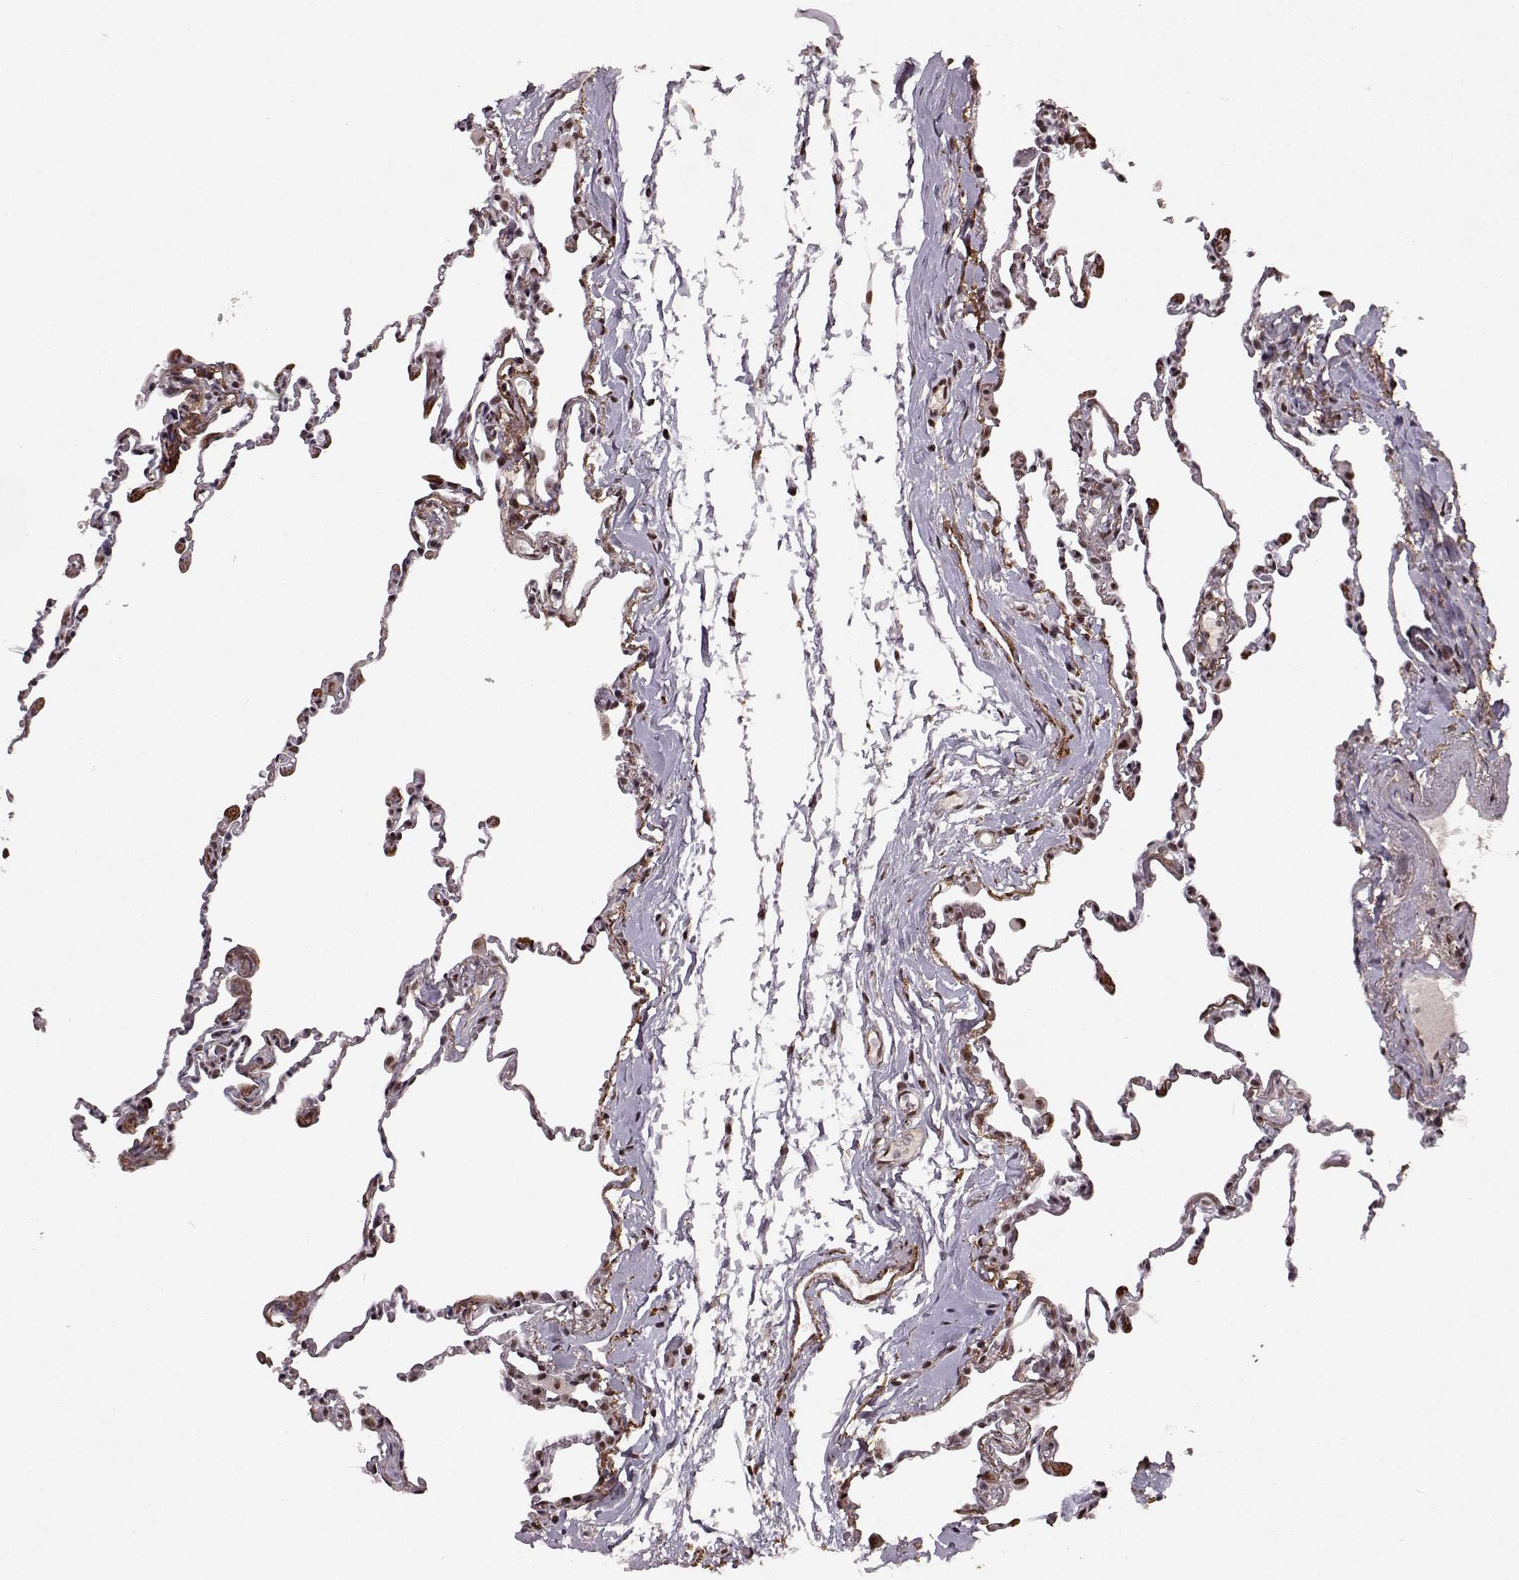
{"staining": {"intensity": "moderate", "quantity": "<25%", "location": "nuclear"}, "tissue": "lung", "cell_type": "Alveolar cells", "image_type": "normal", "snomed": [{"axis": "morphology", "description": "Normal tissue, NOS"}, {"axis": "topography", "description": "Lung"}], "caption": "Approximately <25% of alveolar cells in normal human lung demonstrate moderate nuclear protein positivity as visualized by brown immunohistochemical staining.", "gene": "RRAGD", "patient": {"sex": "female", "age": 57}}